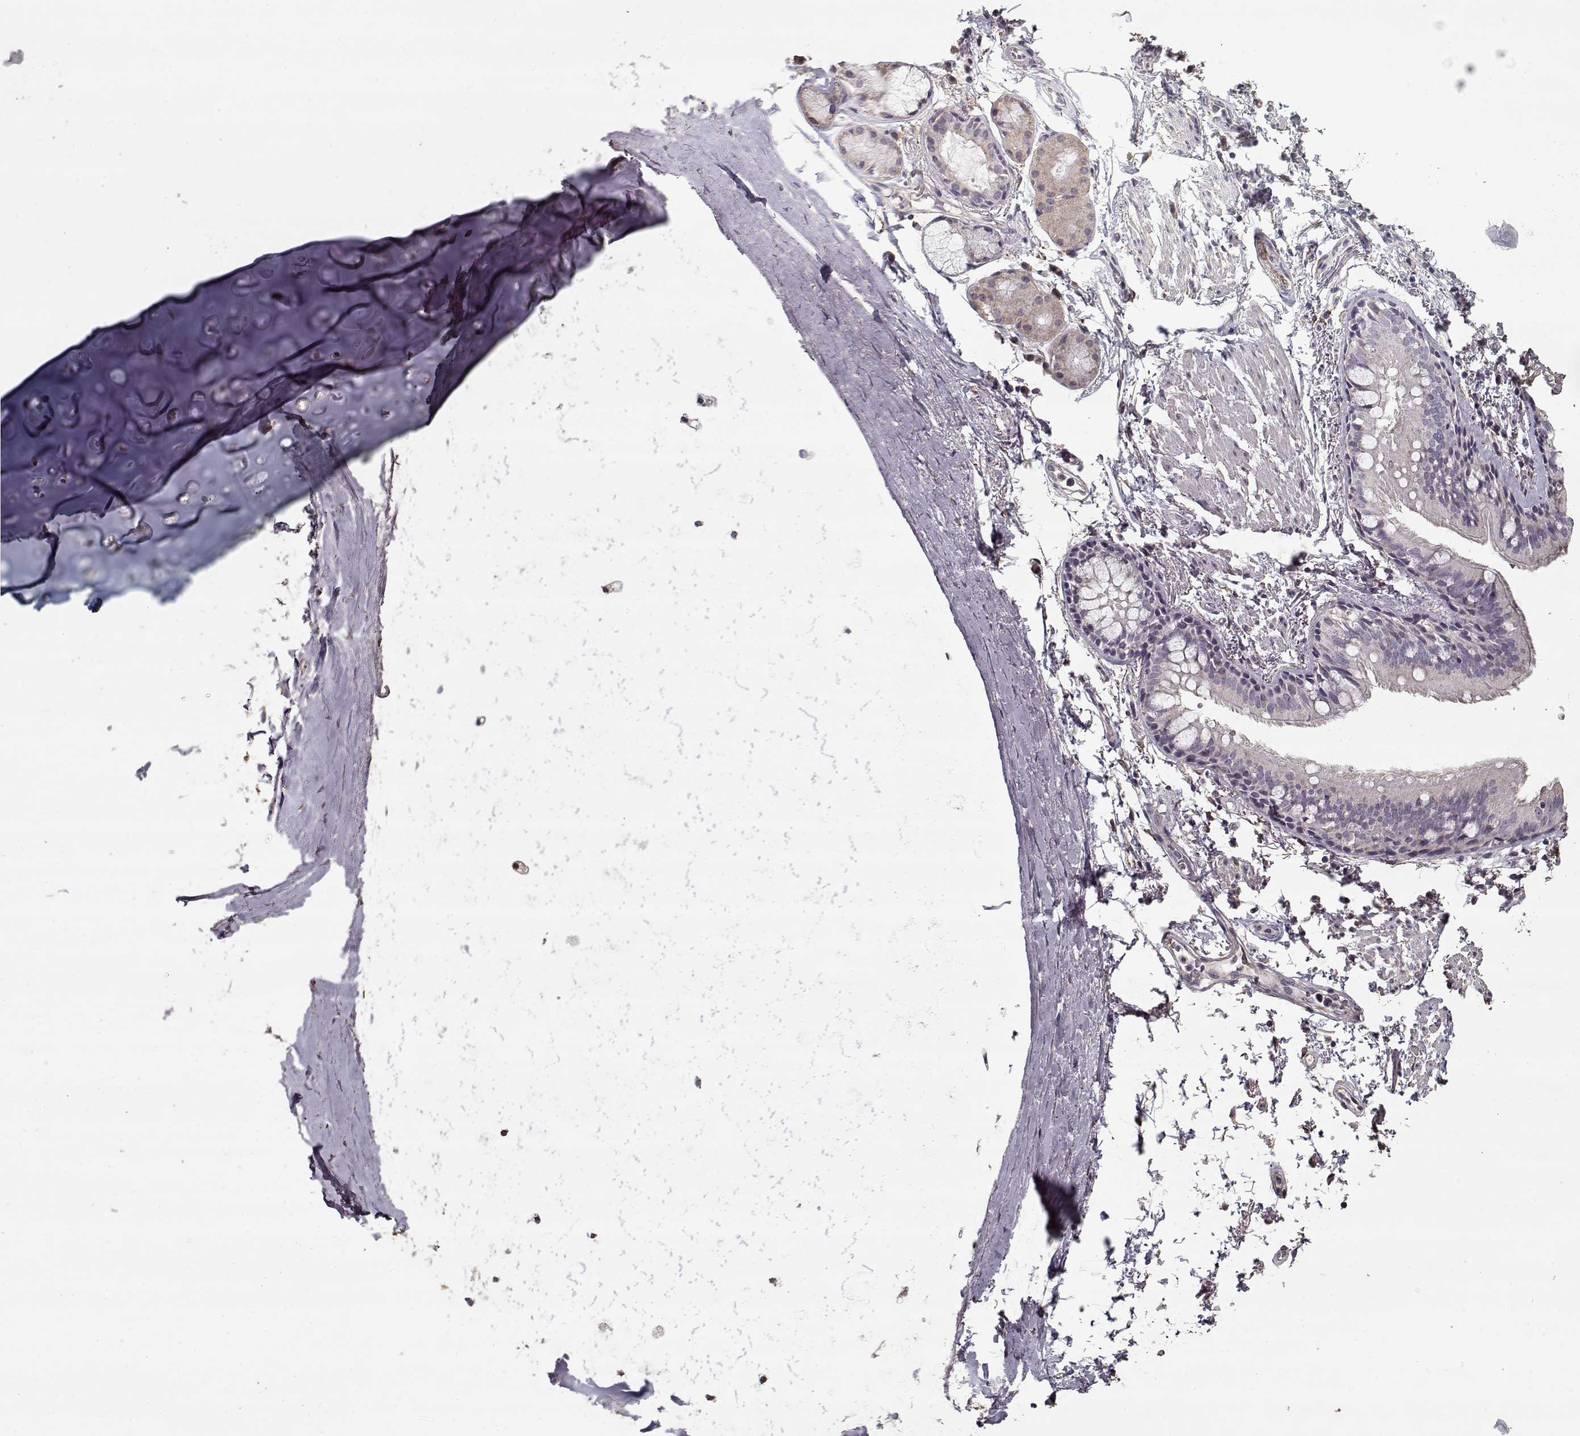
{"staining": {"intensity": "negative", "quantity": "none", "location": "none"}, "tissue": "bronchus", "cell_type": "Respiratory epithelial cells", "image_type": "normal", "snomed": [{"axis": "morphology", "description": "Normal tissue, NOS"}, {"axis": "topography", "description": "Lymph node"}, {"axis": "topography", "description": "Bronchus"}], "caption": "The histopathology image reveals no significant positivity in respiratory epithelial cells of bronchus. (DAB (3,3'-diaminobenzidine) immunohistochemistry, high magnification).", "gene": "LAMA2", "patient": {"sex": "female", "age": 70}}